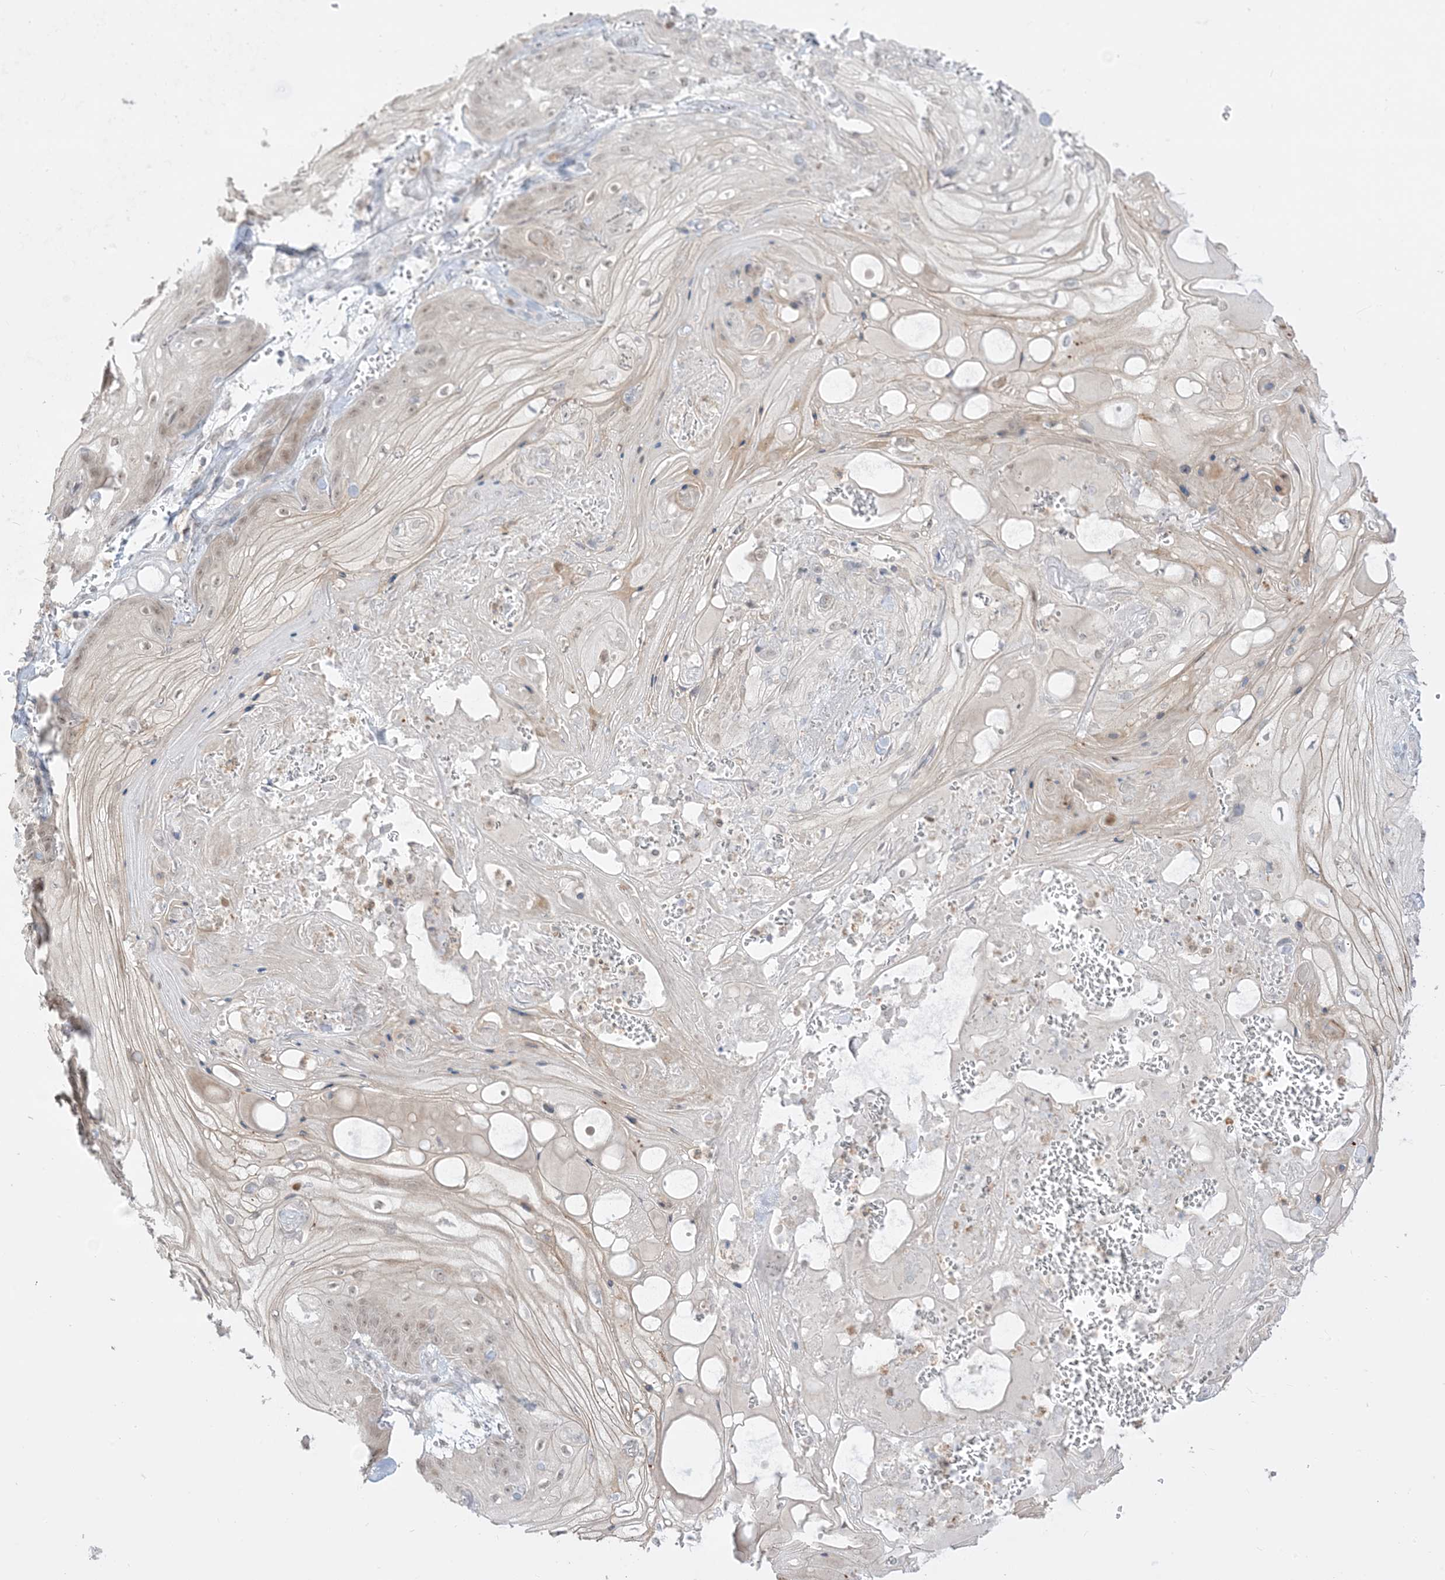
{"staining": {"intensity": "weak", "quantity": ">75%", "location": "nuclear"}, "tissue": "skin cancer", "cell_type": "Tumor cells", "image_type": "cancer", "snomed": [{"axis": "morphology", "description": "Squamous cell carcinoma, NOS"}, {"axis": "topography", "description": "Skin"}], "caption": "Skin squamous cell carcinoma stained for a protein (brown) displays weak nuclear positive staining in approximately >75% of tumor cells.", "gene": "KANSL3", "patient": {"sex": "male", "age": 74}}